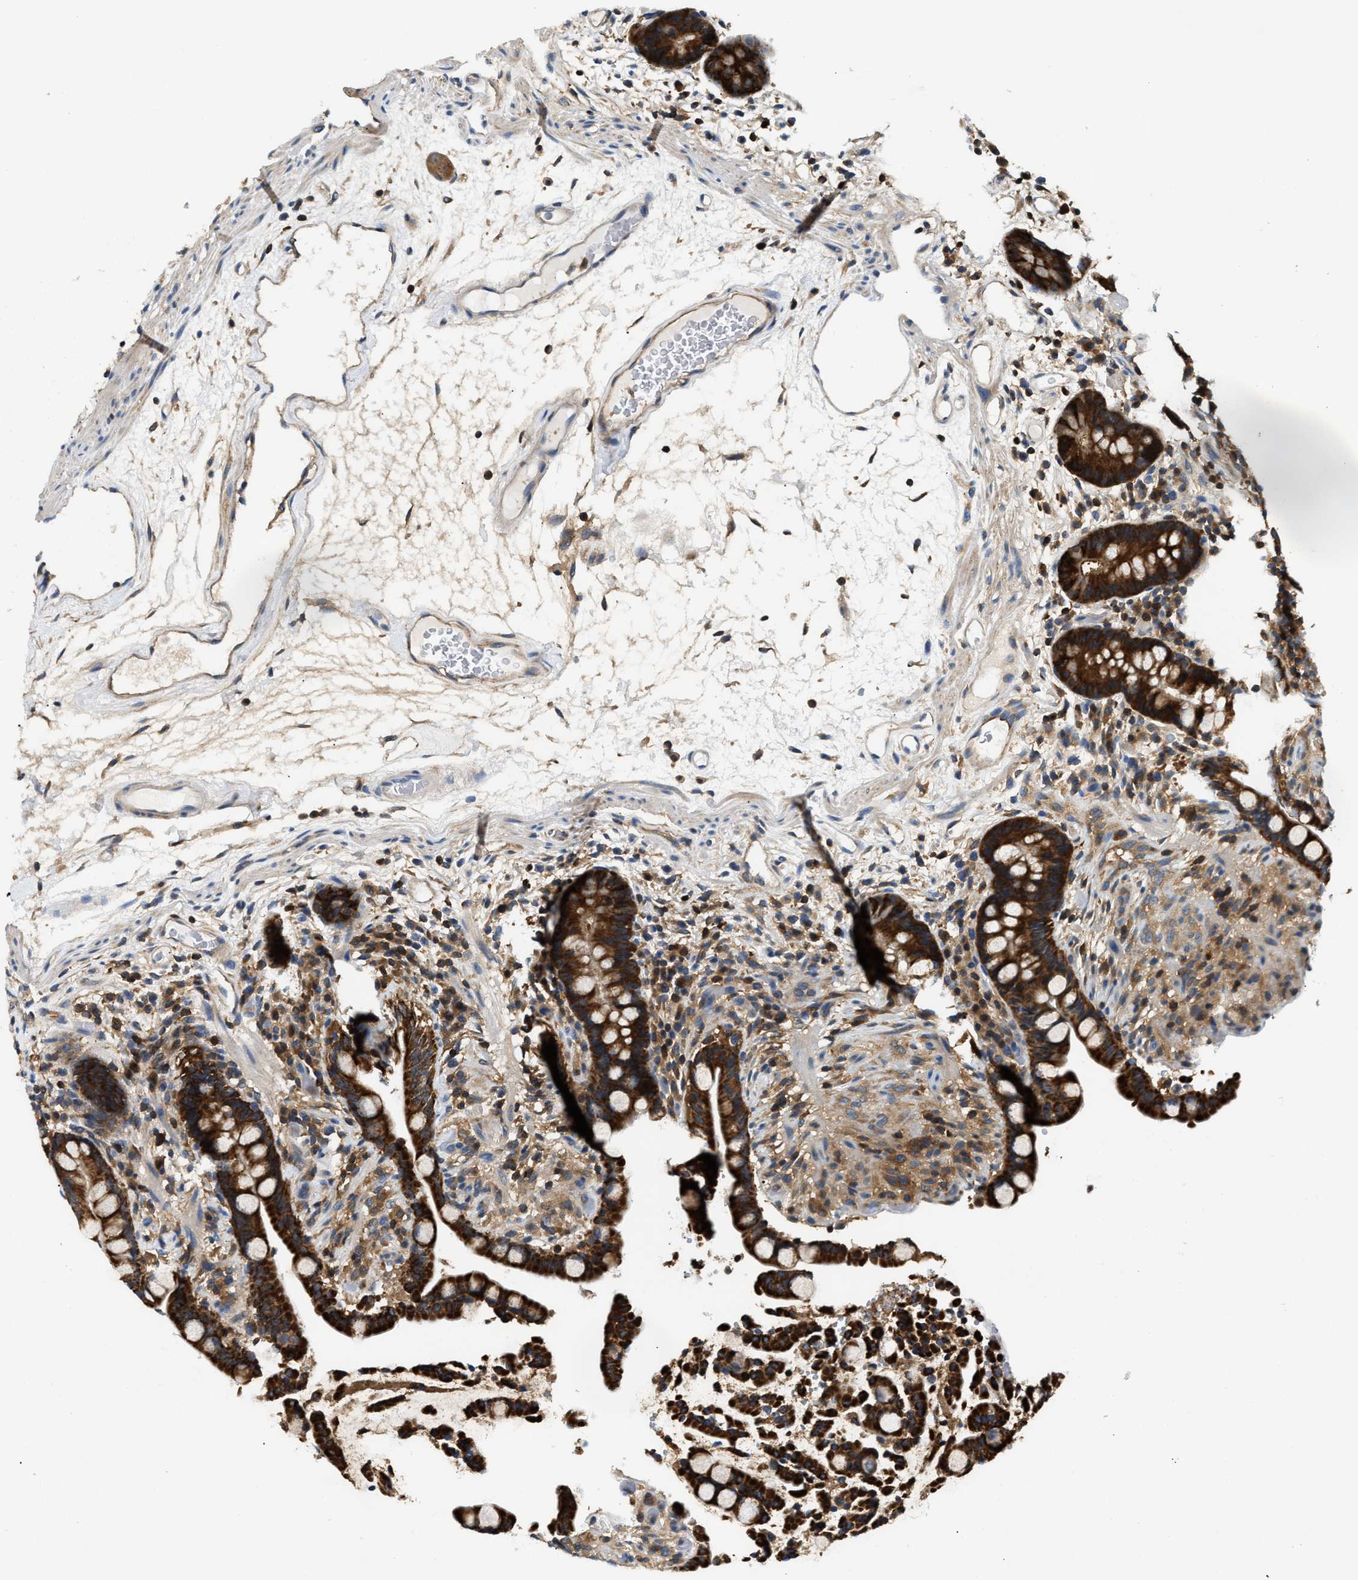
{"staining": {"intensity": "weak", "quantity": ">75%", "location": "cytoplasmic/membranous"}, "tissue": "colon", "cell_type": "Endothelial cells", "image_type": "normal", "snomed": [{"axis": "morphology", "description": "Normal tissue, NOS"}, {"axis": "topography", "description": "Colon"}], "caption": "Weak cytoplasmic/membranous positivity for a protein is present in approximately >75% of endothelial cells of normal colon using IHC.", "gene": "CCM2", "patient": {"sex": "male", "age": 73}}